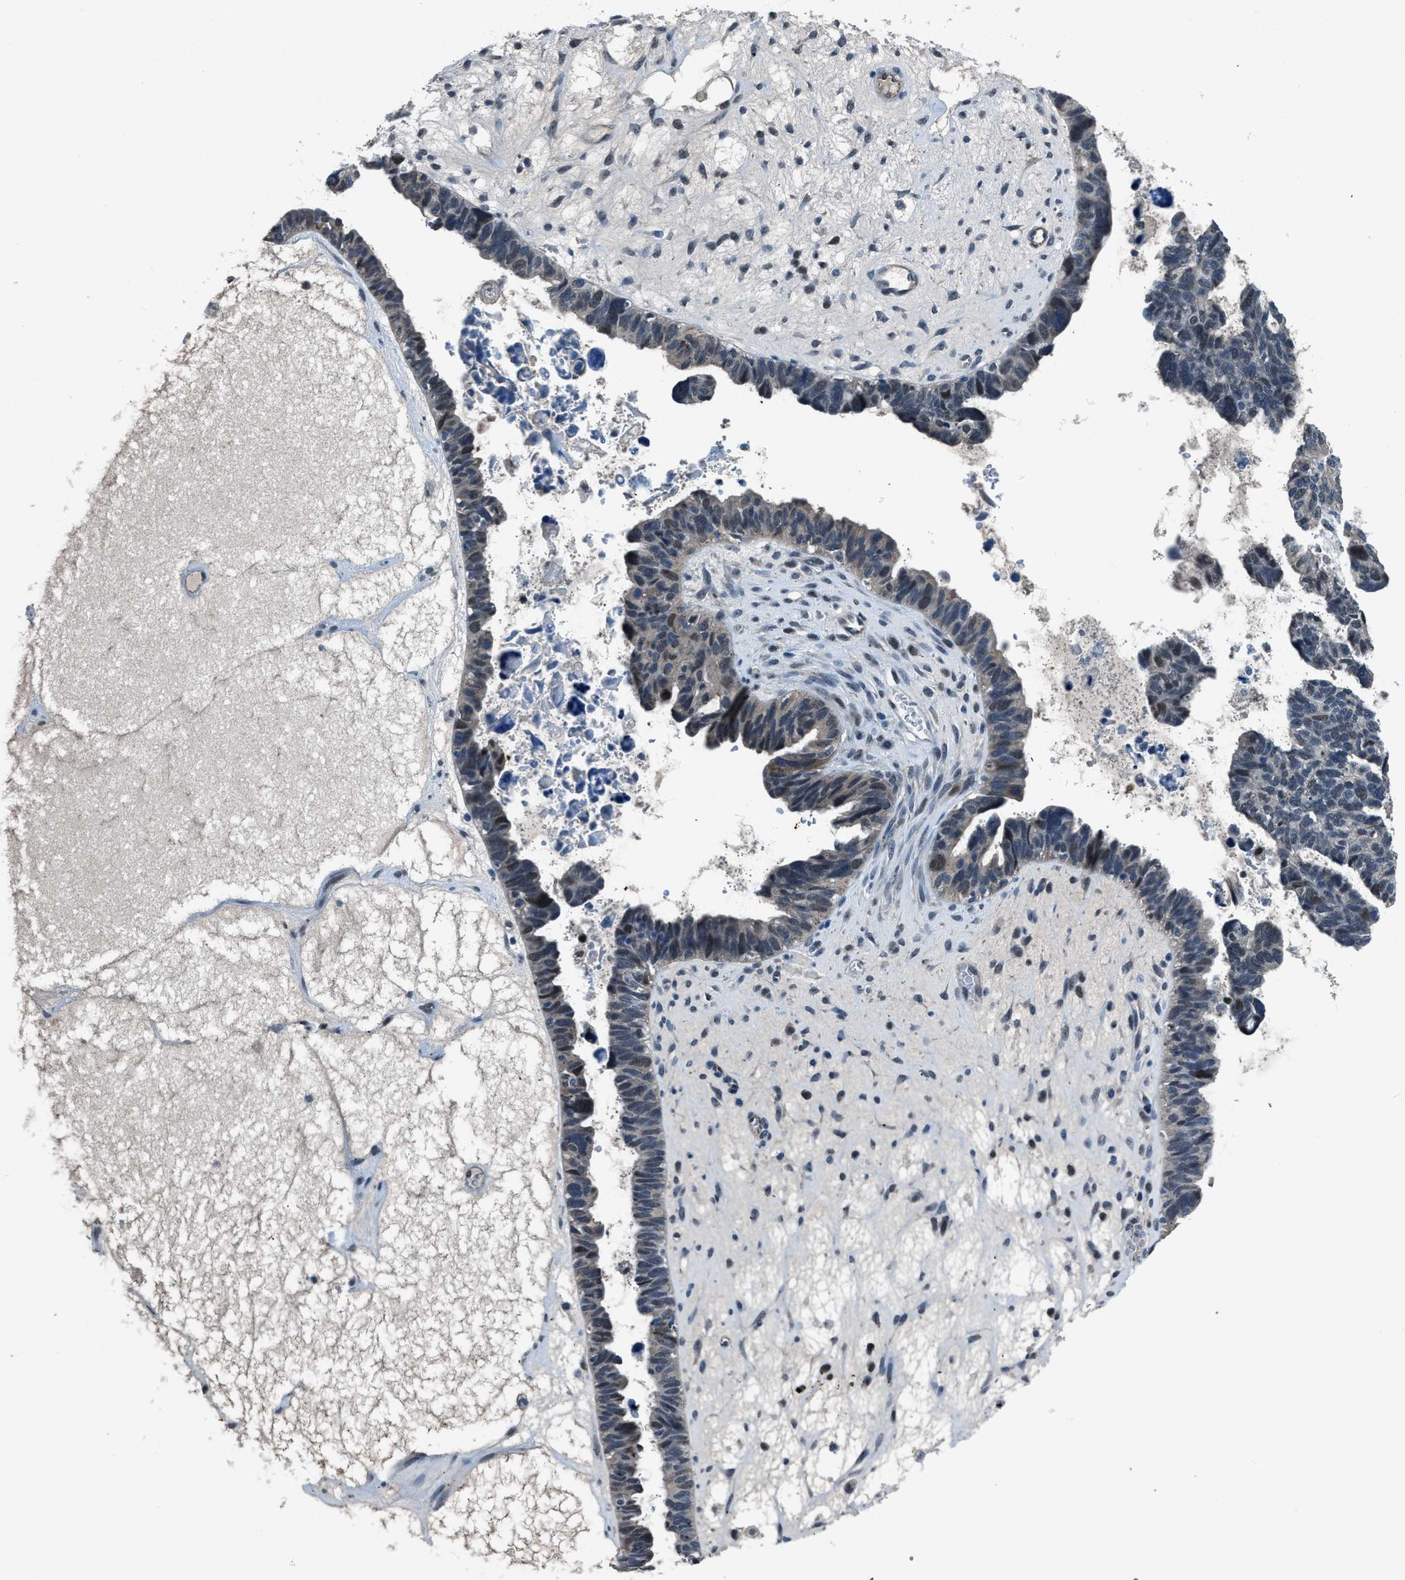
{"staining": {"intensity": "weak", "quantity": "<25%", "location": "nuclear"}, "tissue": "ovarian cancer", "cell_type": "Tumor cells", "image_type": "cancer", "snomed": [{"axis": "morphology", "description": "Cystadenocarcinoma, serous, NOS"}, {"axis": "topography", "description": "Ovary"}], "caption": "High power microscopy histopathology image of an immunohistochemistry histopathology image of serous cystadenocarcinoma (ovarian), revealing no significant staining in tumor cells.", "gene": "DUSP19", "patient": {"sex": "female", "age": 79}}